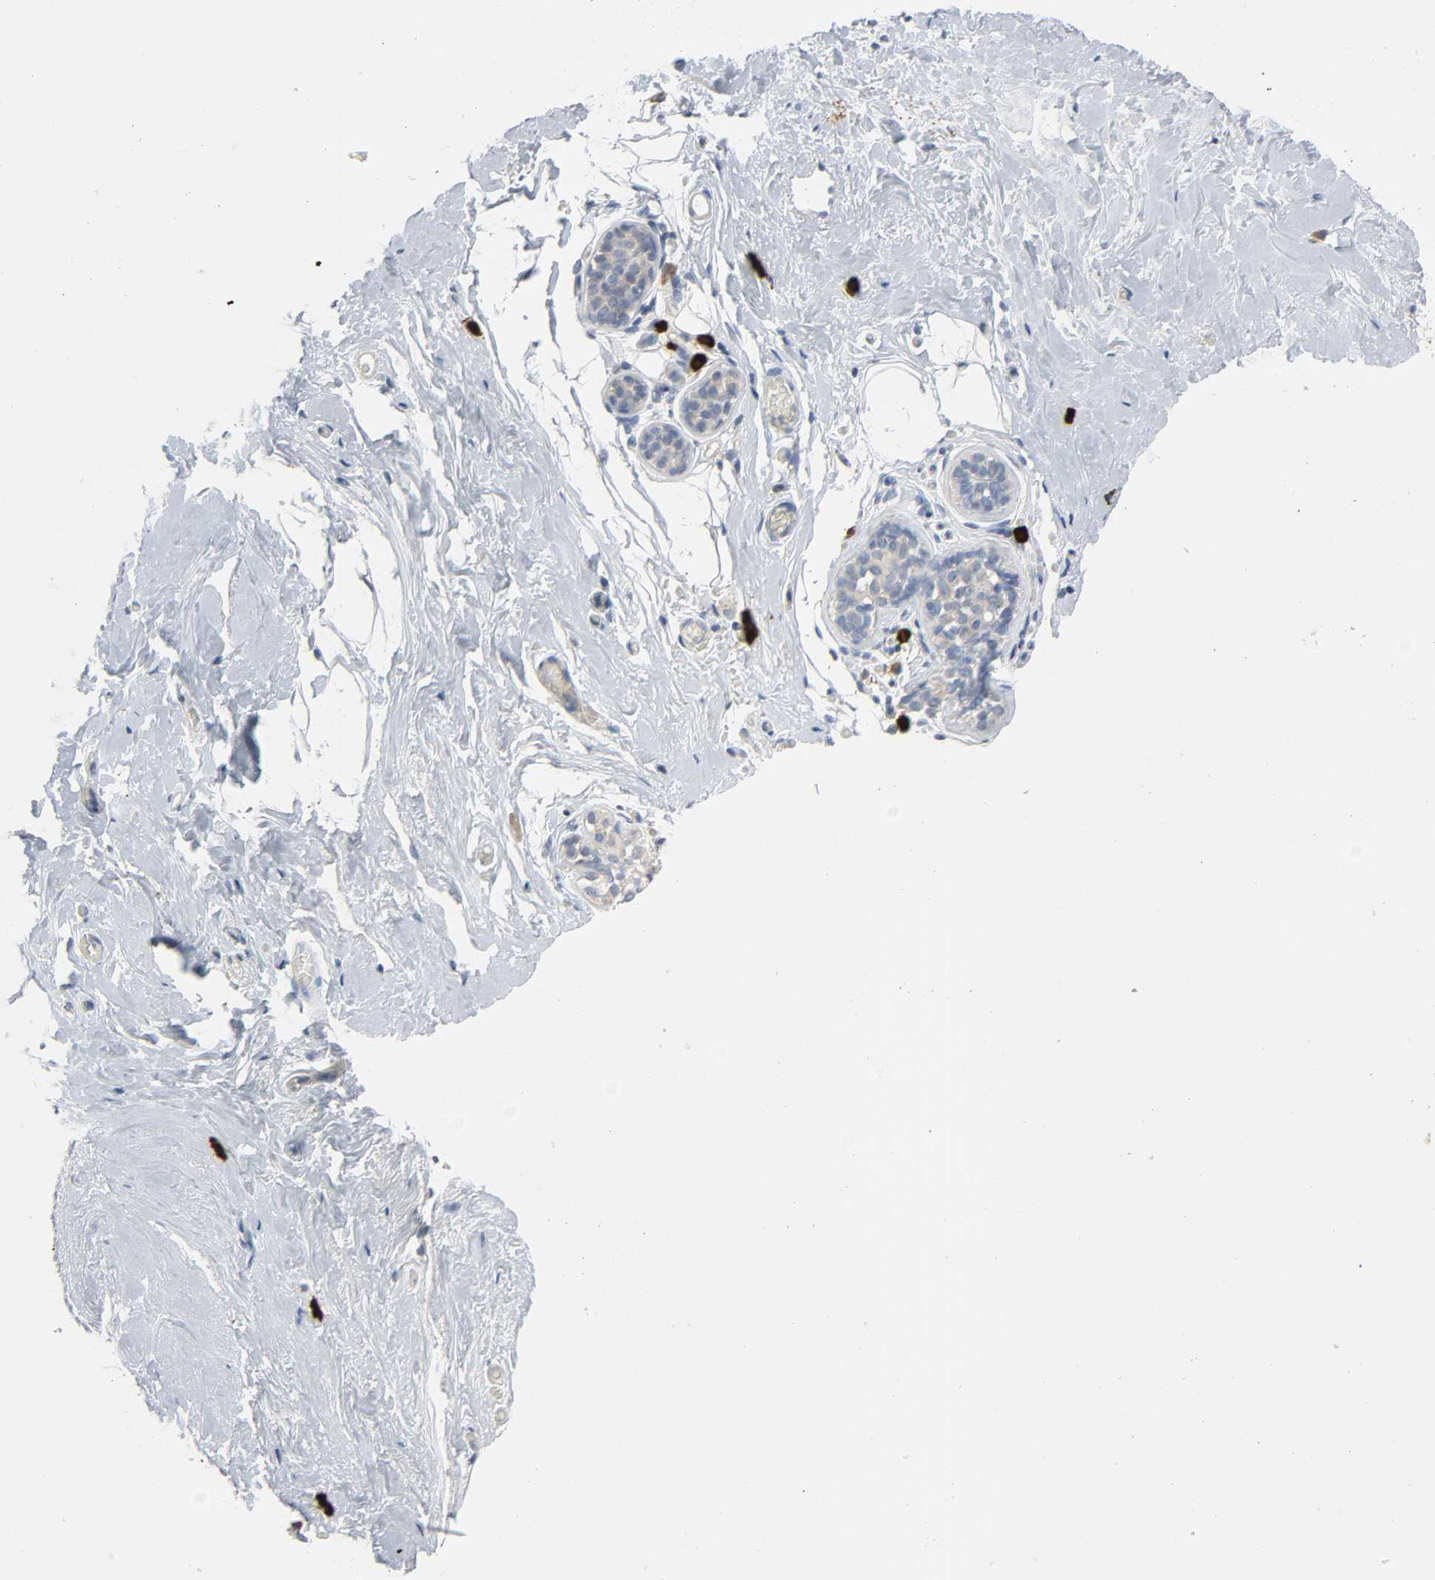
{"staining": {"intensity": "negative", "quantity": "none", "location": "none"}, "tissue": "breast", "cell_type": "Adipocytes", "image_type": "normal", "snomed": [{"axis": "morphology", "description": "Normal tissue, NOS"}, {"axis": "topography", "description": "Breast"}], "caption": "Adipocytes are negative for protein expression in normal human breast.", "gene": "LIMCH1", "patient": {"sex": "female", "age": 75}}